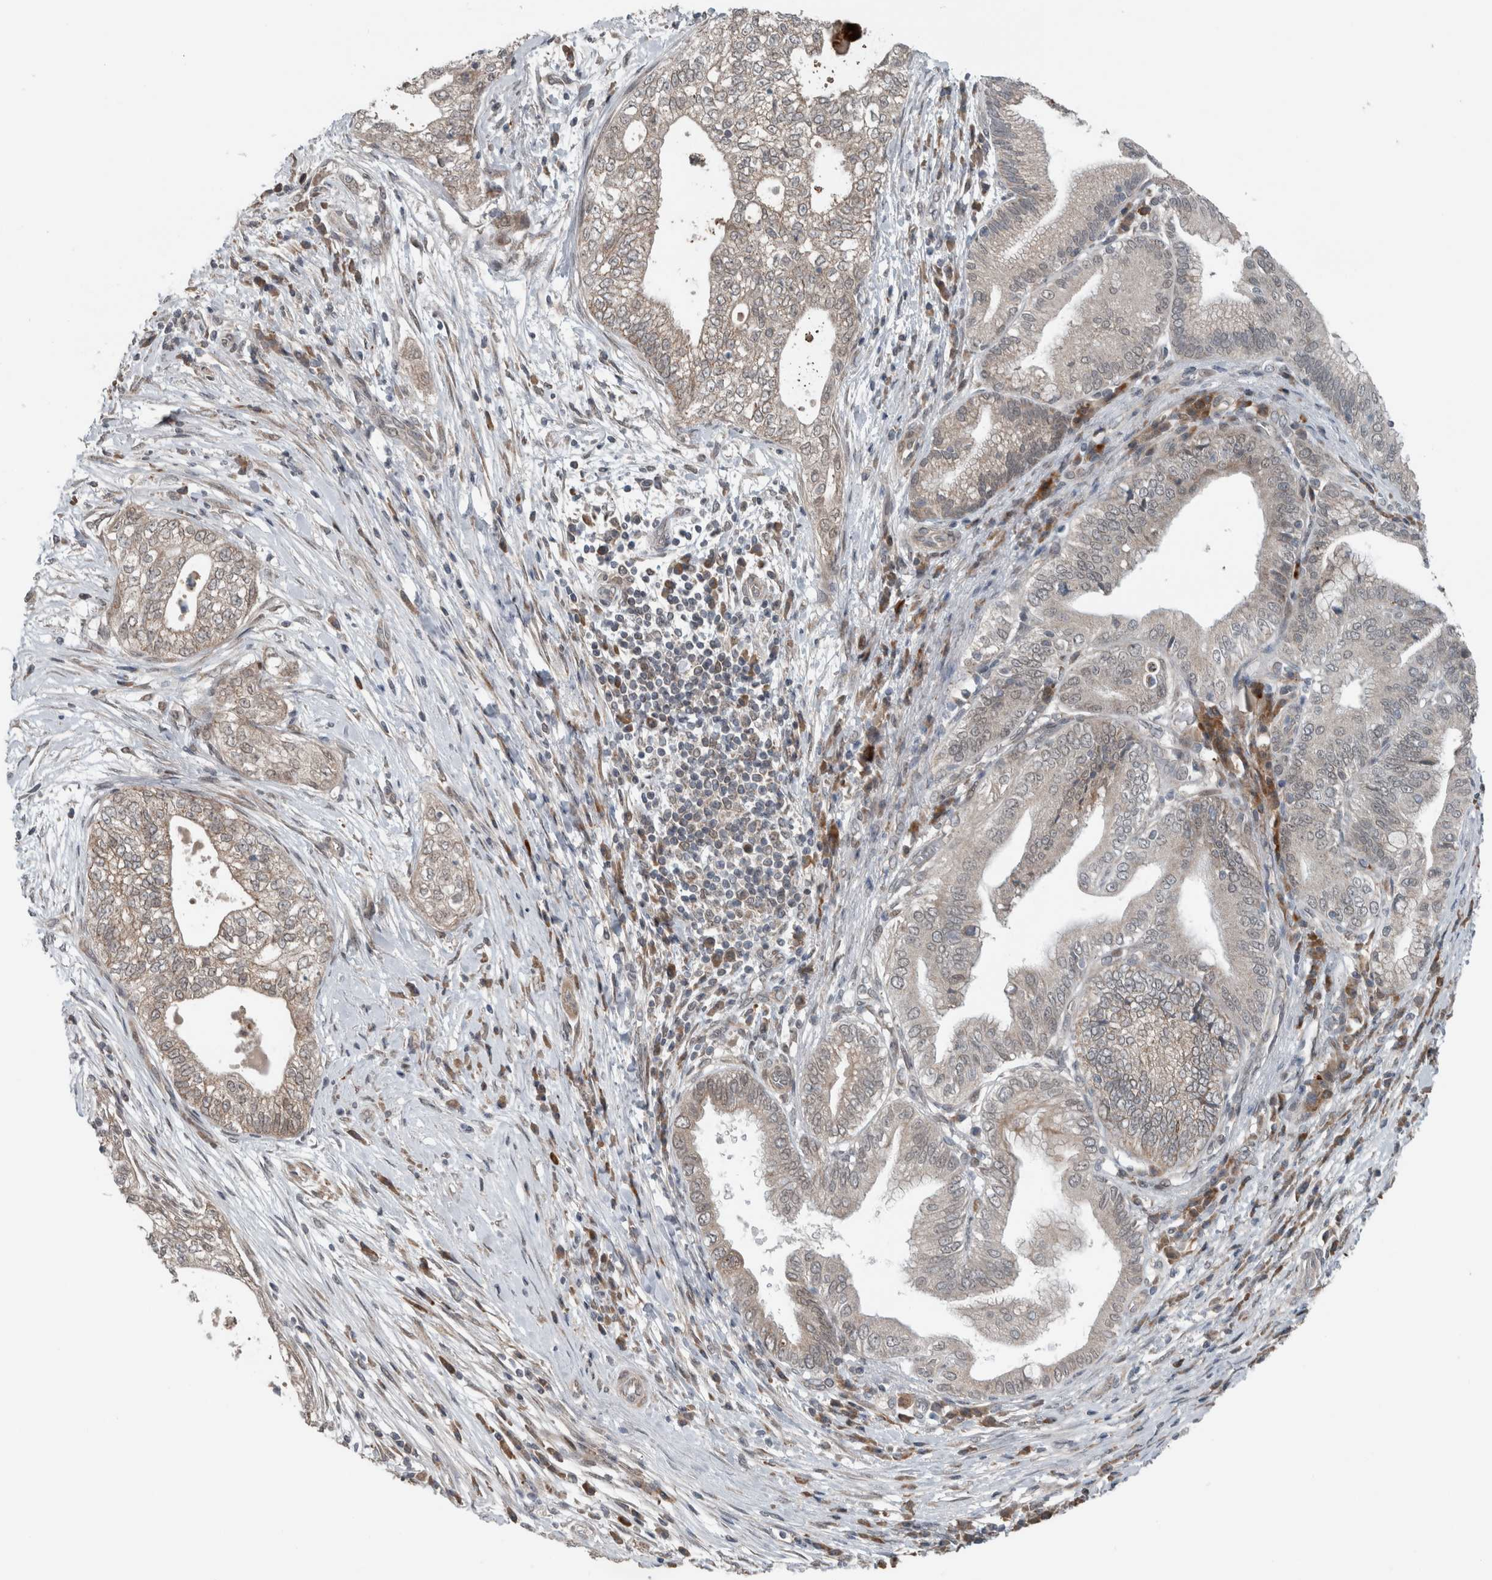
{"staining": {"intensity": "weak", "quantity": "<25%", "location": "cytoplasmic/membranous"}, "tissue": "pancreatic cancer", "cell_type": "Tumor cells", "image_type": "cancer", "snomed": [{"axis": "morphology", "description": "Adenocarcinoma, NOS"}, {"axis": "topography", "description": "Pancreas"}], "caption": "High power microscopy micrograph of an immunohistochemistry (IHC) micrograph of pancreatic adenocarcinoma, revealing no significant staining in tumor cells.", "gene": "GBA2", "patient": {"sex": "male", "age": 72}}